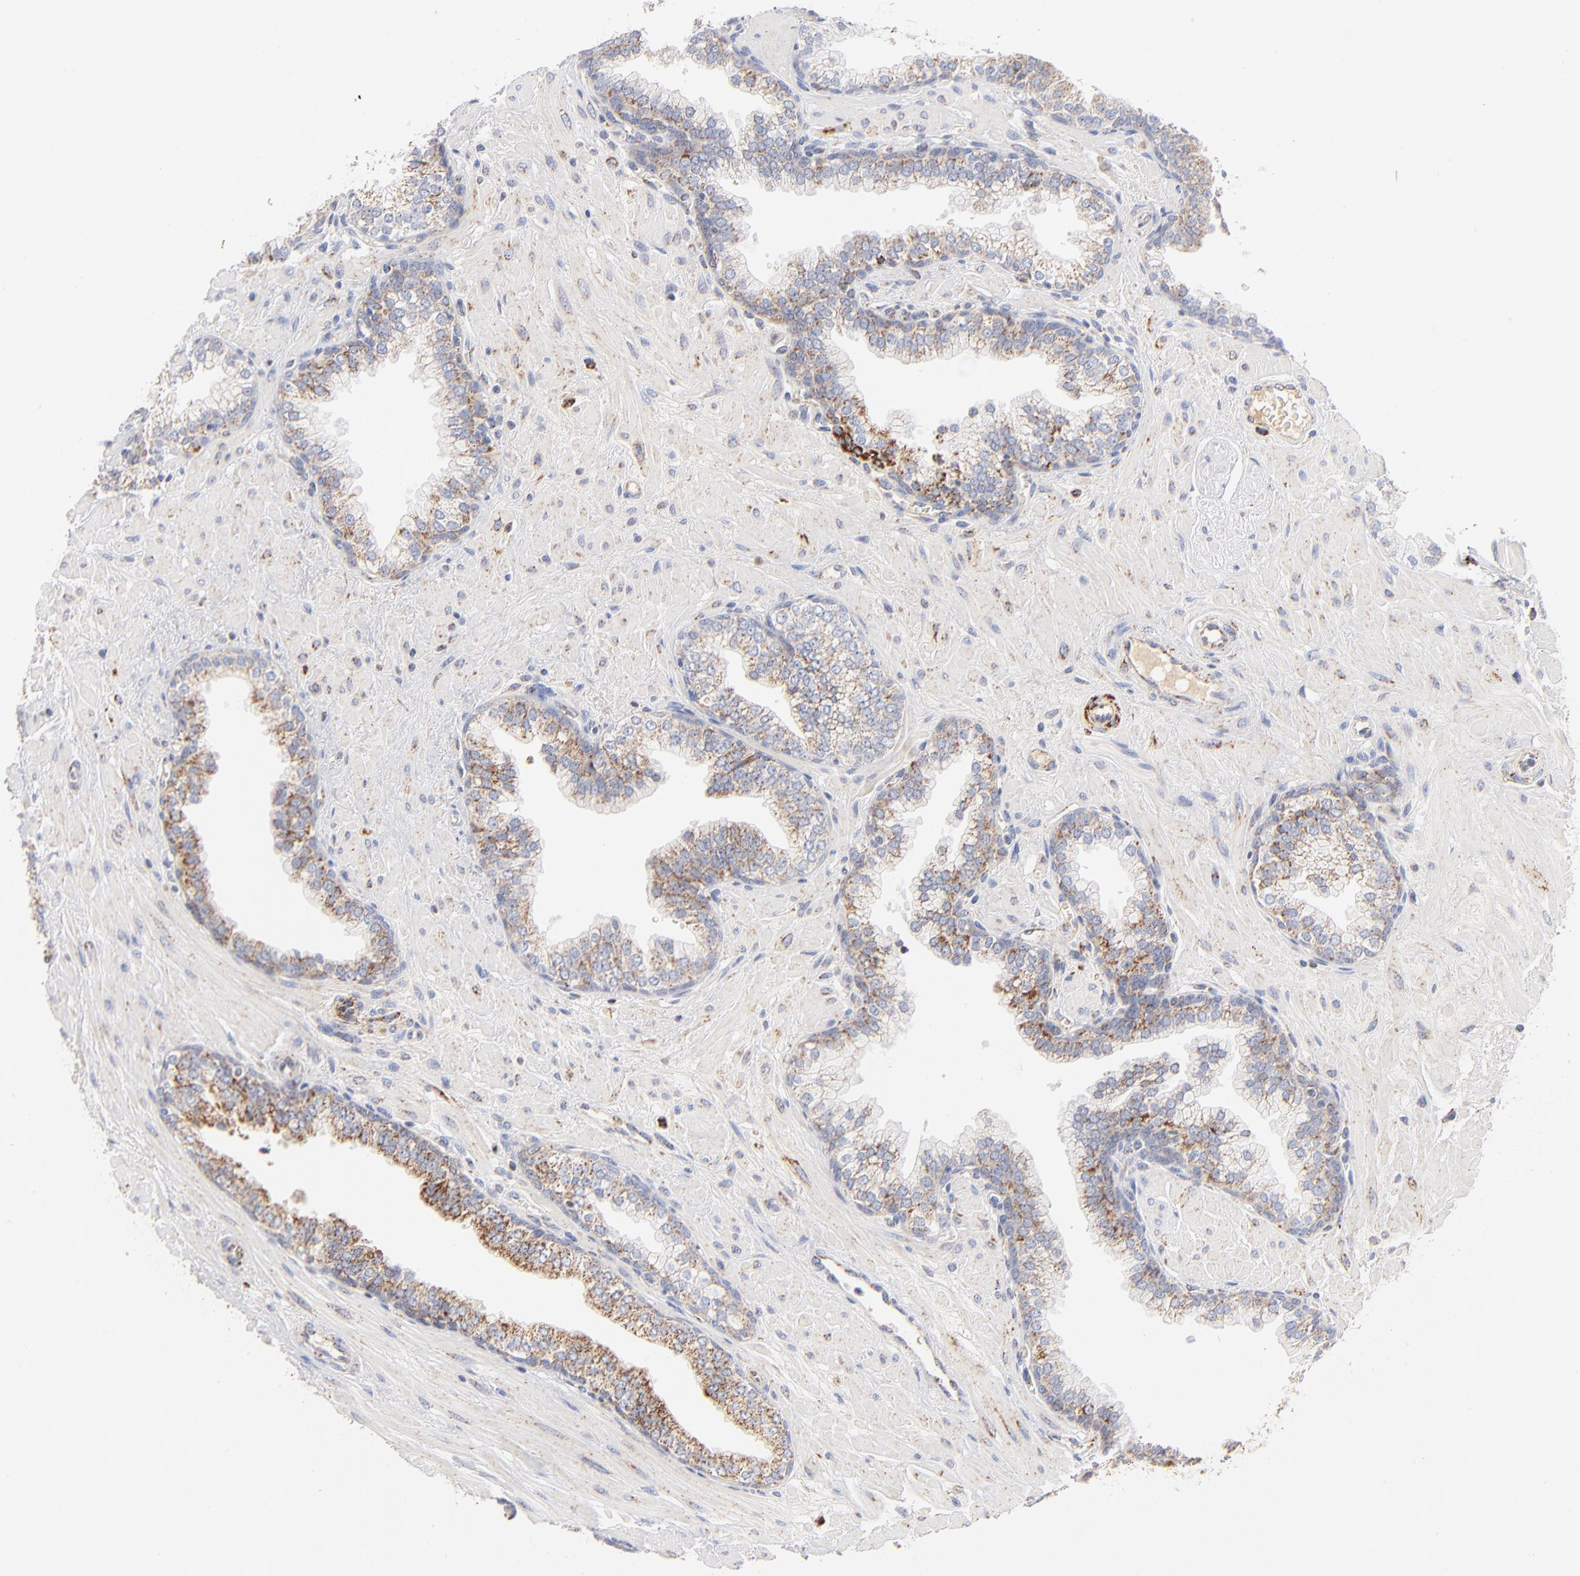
{"staining": {"intensity": "moderate", "quantity": "25%-75%", "location": "cytoplasmic/membranous"}, "tissue": "prostate", "cell_type": "Glandular cells", "image_type": "normal", "snomed": [{"axis": "morphology", "description": "Normal tissue, NOS"}, {"axis": "topography", "description": "Prostate"}], "caption": "Benign prostate reveals moderate cytoplasmic/membranous positivity in about 25%-75% of glandular cells, visualized by immunohistochemistry. The staining was performed using DAB to visualize the protein expression in brown, while the nuclei were stained in blue with hematoxylin (Magnification: 20x).", "gene": "DLAT", "patient": {"sex": "male", "age": 60}}